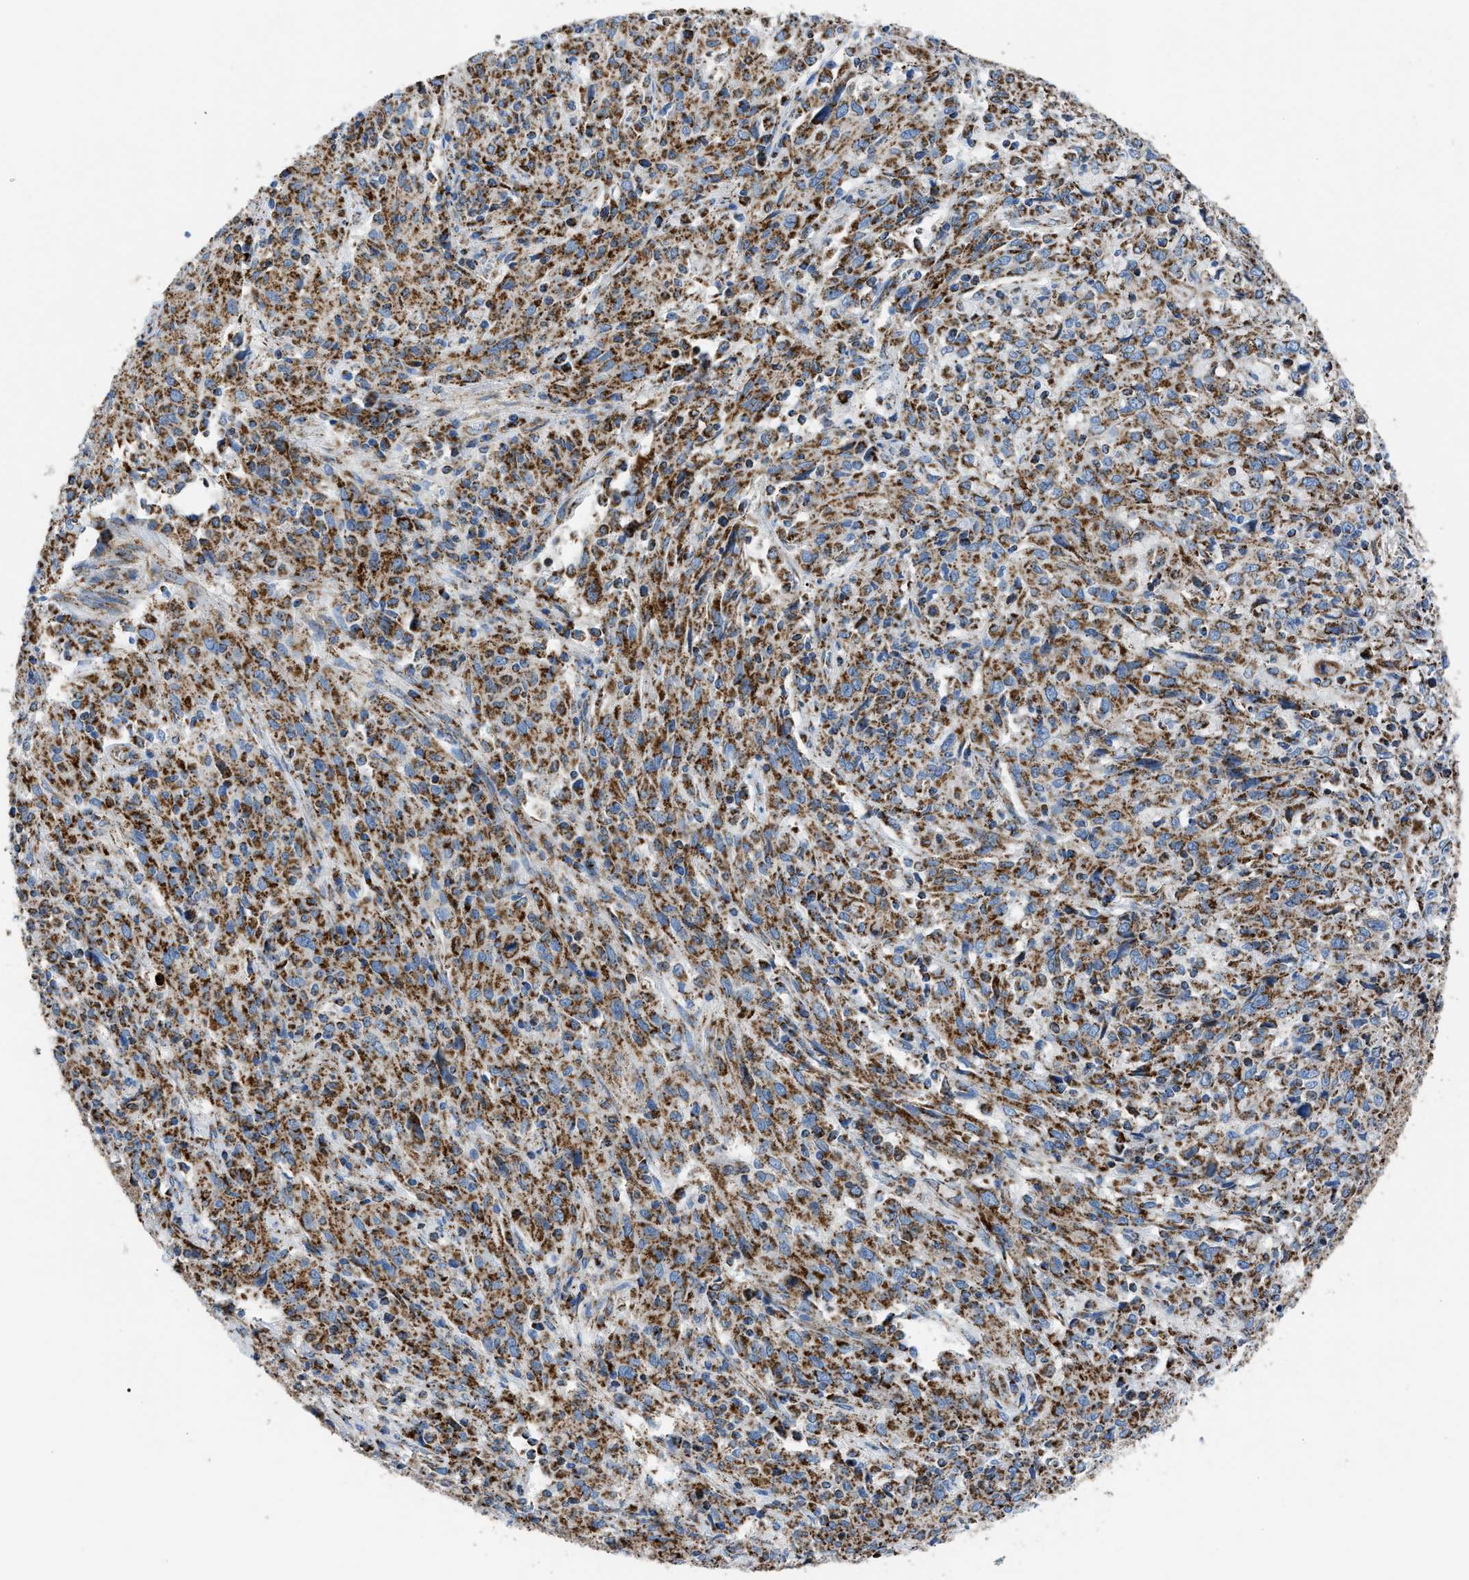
{"staining": {"intensity": "moderate", "quantity": ">75%", "location": "cytoplasmic/membranous"}, "tissue": "cervical cancer", "cell_type": "Tumor cells", "image_type": "cancer", "snomed": [{"axis": "morphology", "description": "Squamous cell carcinoma, NOS"}, {"axis": "topography", "description": "Cervix"}], "caption": "Immunohistochemical staining of cervical cancer (squamous cell carcinoma) demonstrates moderate cytoplasmic/membranous protein staining in approximately >75% of tumor cells. (brown staining indicates protein expression, while blue staining denotes nuclei).", "gene": "PHB2", "patient": {"sex": "female", "age": 46}}